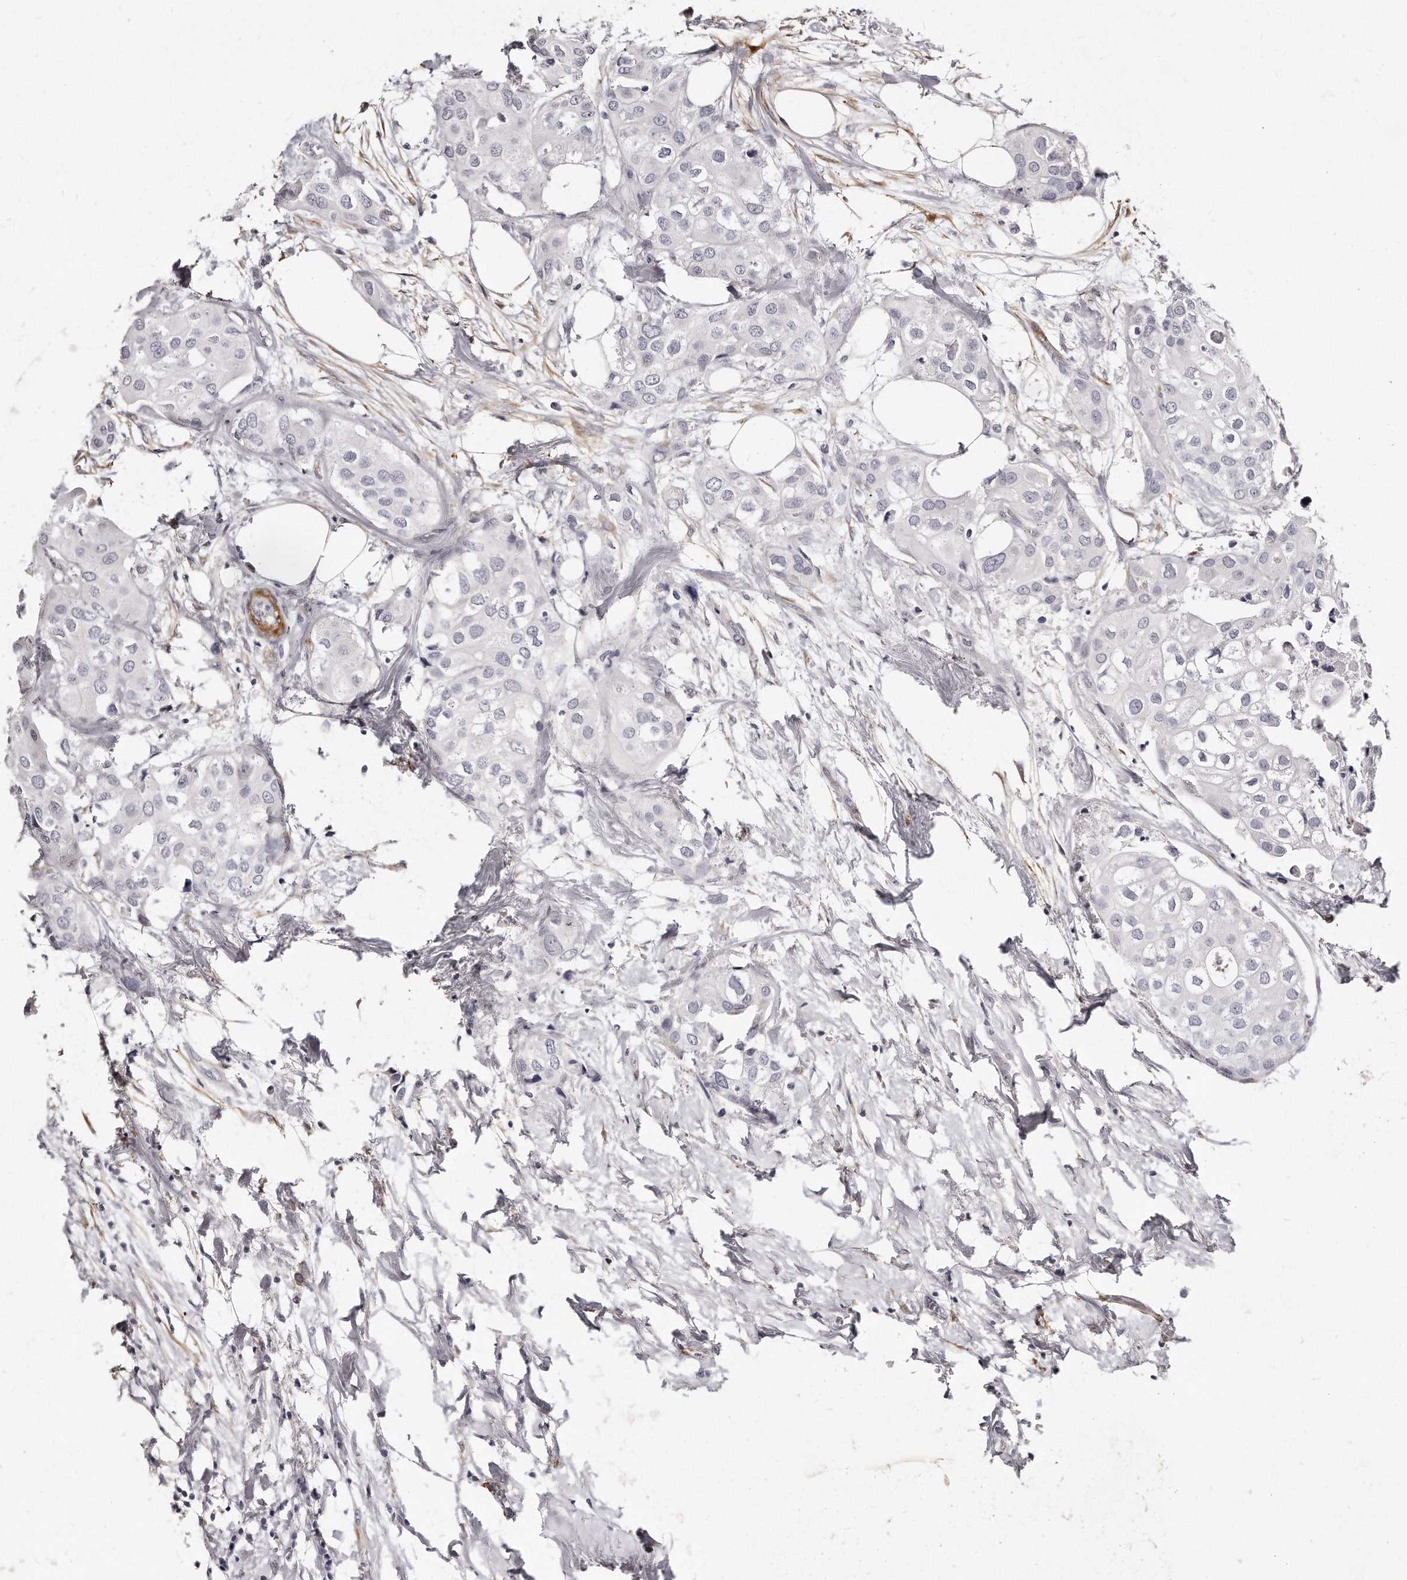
{"staining": {"intensity": "negative", "quantity": "none", "location": "none"}, "tissue": "urothelial cancer", "cell_type": "Tumor cells", "image_type": "cancer", "snomed": [{"axis": "morphology", "description": "Urothelial carcinoma, High grade"}, {"axis": "topography", "description": "Urinary bladder"}], "caption": "High power microscopy histopathology image of an immunohistochemistry (IHC) micrograph of urothelial cancer, revealing no significant staining in tumor cells.", "gene": "LMOD1", "patient": {"sex": "male", "age": 64}}